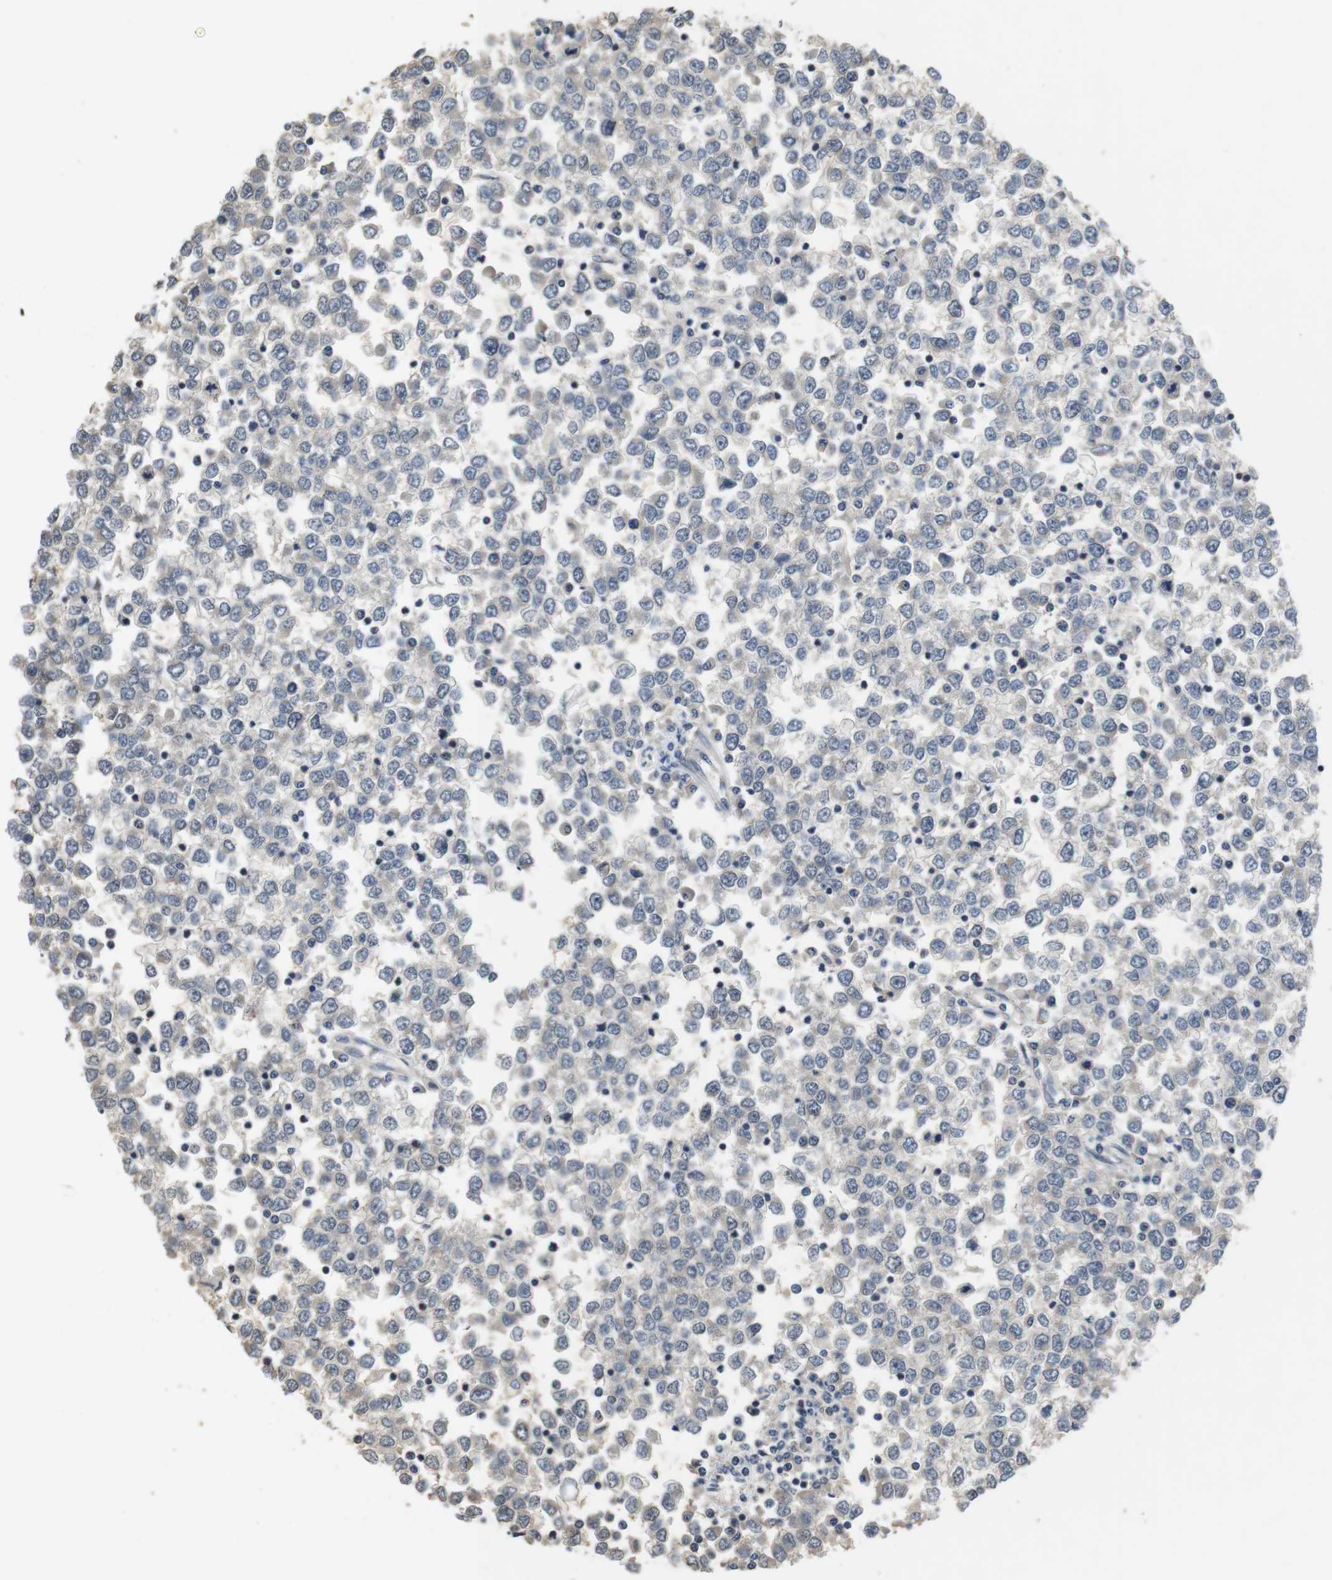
{"staining": {"intensity": "weak", "quantity": "<25%", "location": "cytoplasmic/membranous"}, "tissue": "testis cancer", "cell_type": "Tumor cells", "image_type": "cancer", "snomed": [{"axis": "morphology", "description": "Seminoma, NOS"}, {"axis": "topography", "description": "Testis"}], "caption": "The histopathology image demonstrates no staining of tumor cells in seminoma (testis).", "gene": "FADD", "patient": {"sex": "male", "age": 65}}